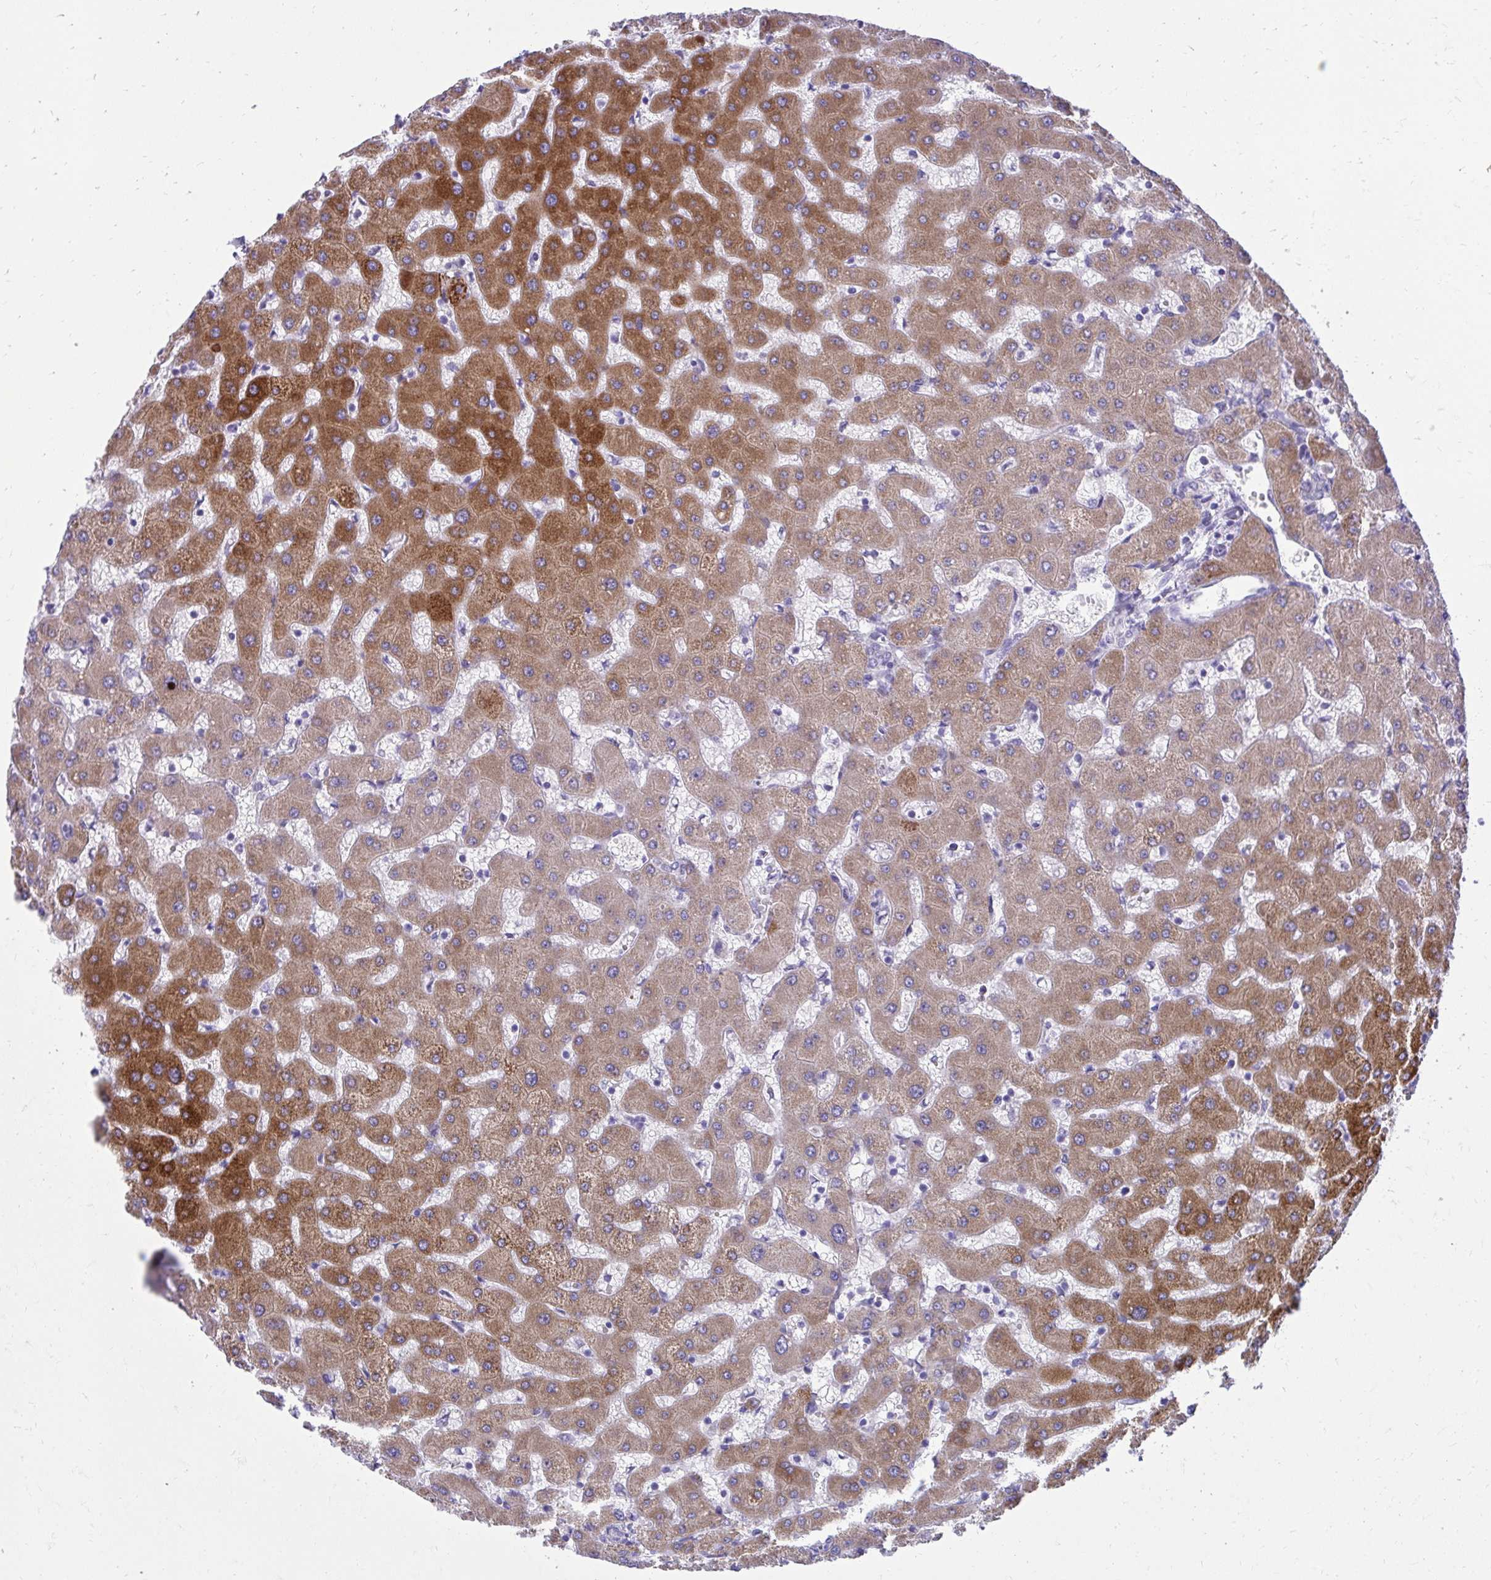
{"staining": {"intensity": "negative", "quantity": "none", "location": "none"}, "tissue": "liver", "cell_type": "Cholangiocytes", "image_type": "normal", "snomed": [{"axis": "morphology", "description": "Normal tissue, NOS"}, {"axis": "topography", "description": "Liver"}], "caption": "Immunohistochemistry of normal human liver reveals no positivity in cholangiocytes. (Immunohistochemistry (ihc), brightfield microscopy, high magnification).", "gene": "AIG1", "patient": {"sex": "female", "age": 63}}